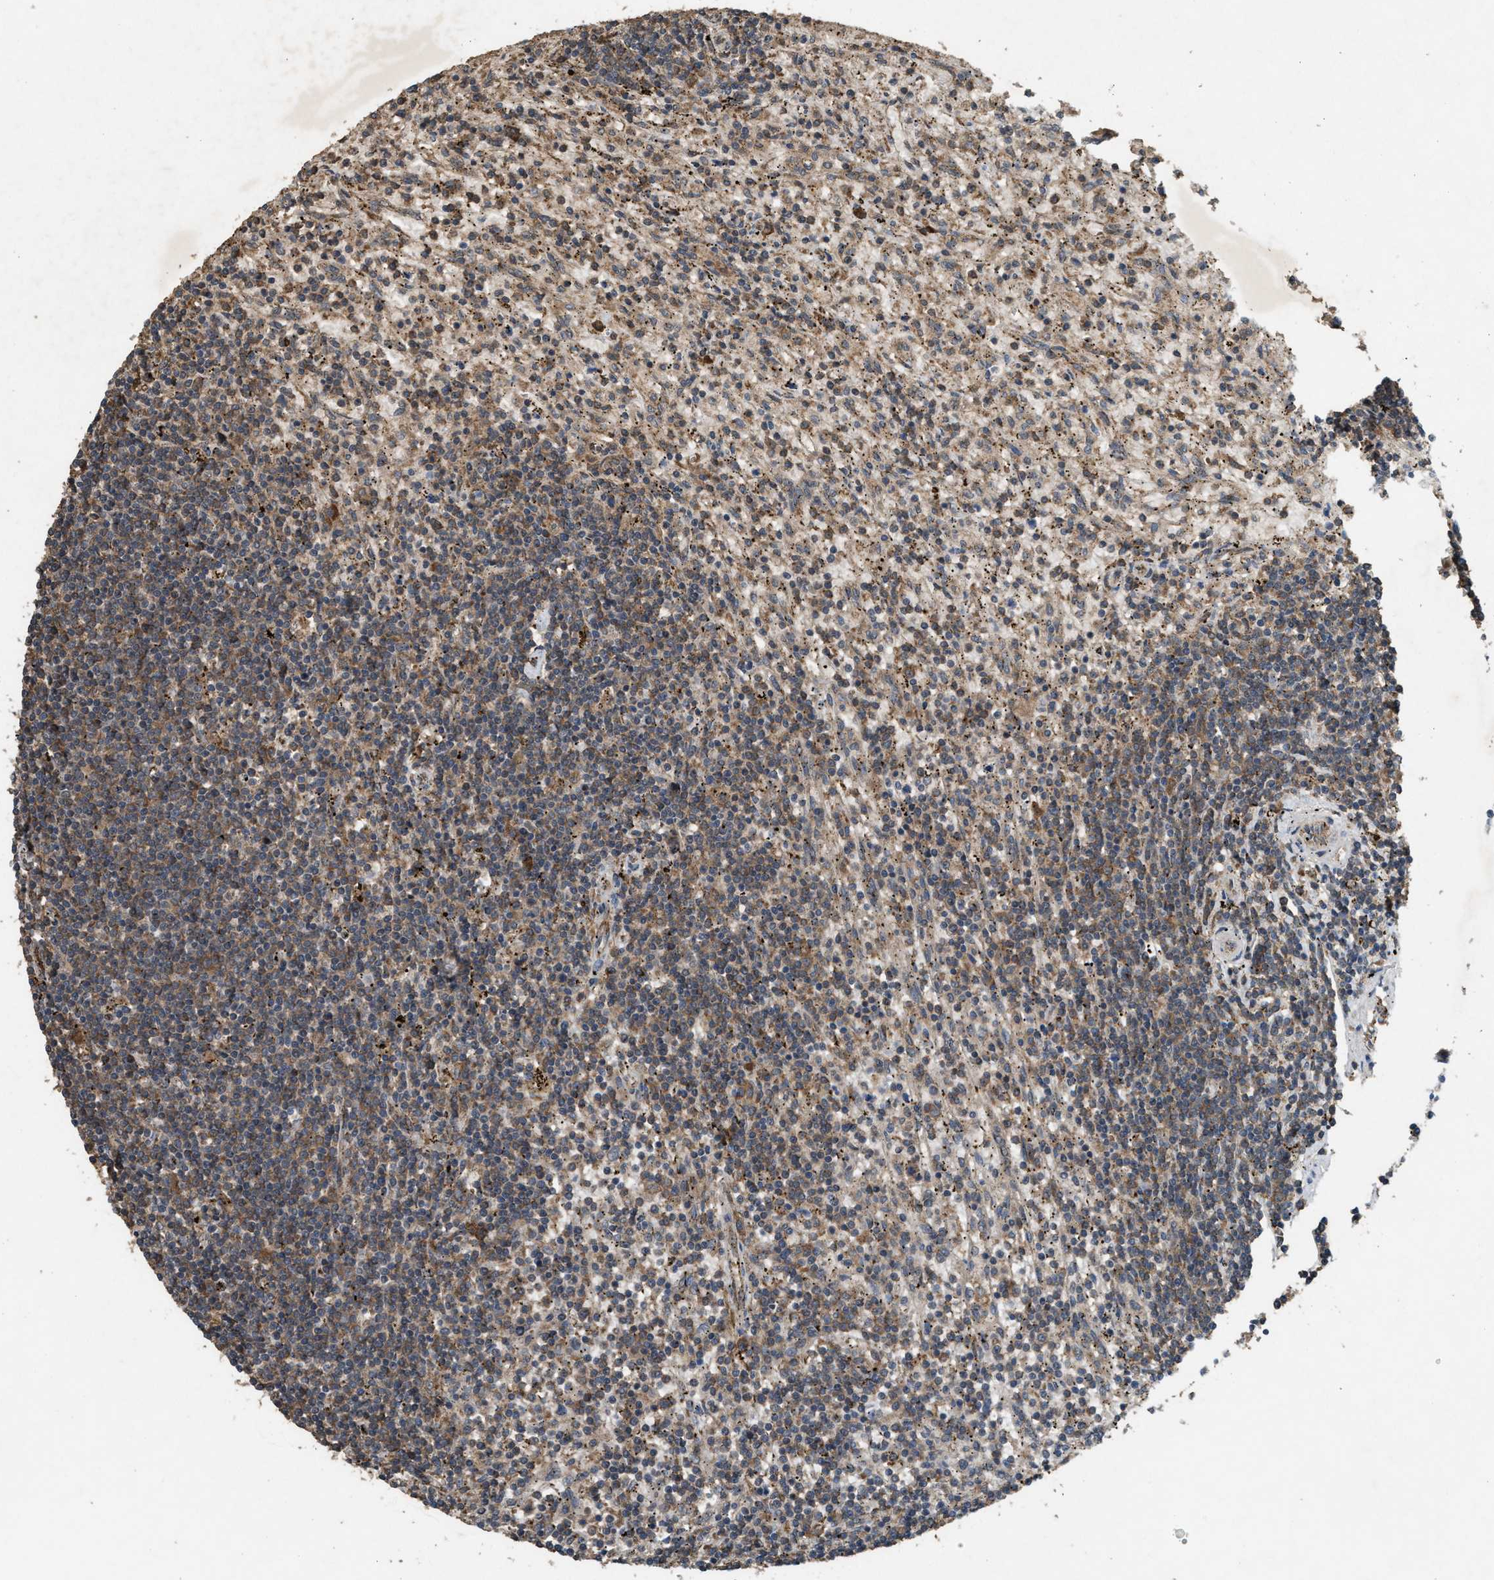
{"staining": {"intensity": "moderate", "quantity": ">75%", "location": "cytoplasmic/membranous"}, "tissue": "lymphoma", "cell_type": "Tumor cells", "image_type": "cancer", "snomed": [{"axis": "morphology", "description": "Malignant lymphoma, non-Hodgkin's type, Low grade"}, {"axis": "topography", "description": "Spleen"}], "caption": "Lymphoma stained with DAB (3,3'-diaminobenzidine) immunohistochemistry displays medium levels of moderate cytoplasmic/membranous staining in approximately >75% of tumor cells.", "gene": "ARHGEF5", "patient": {"sex": "male", "age": 76}}